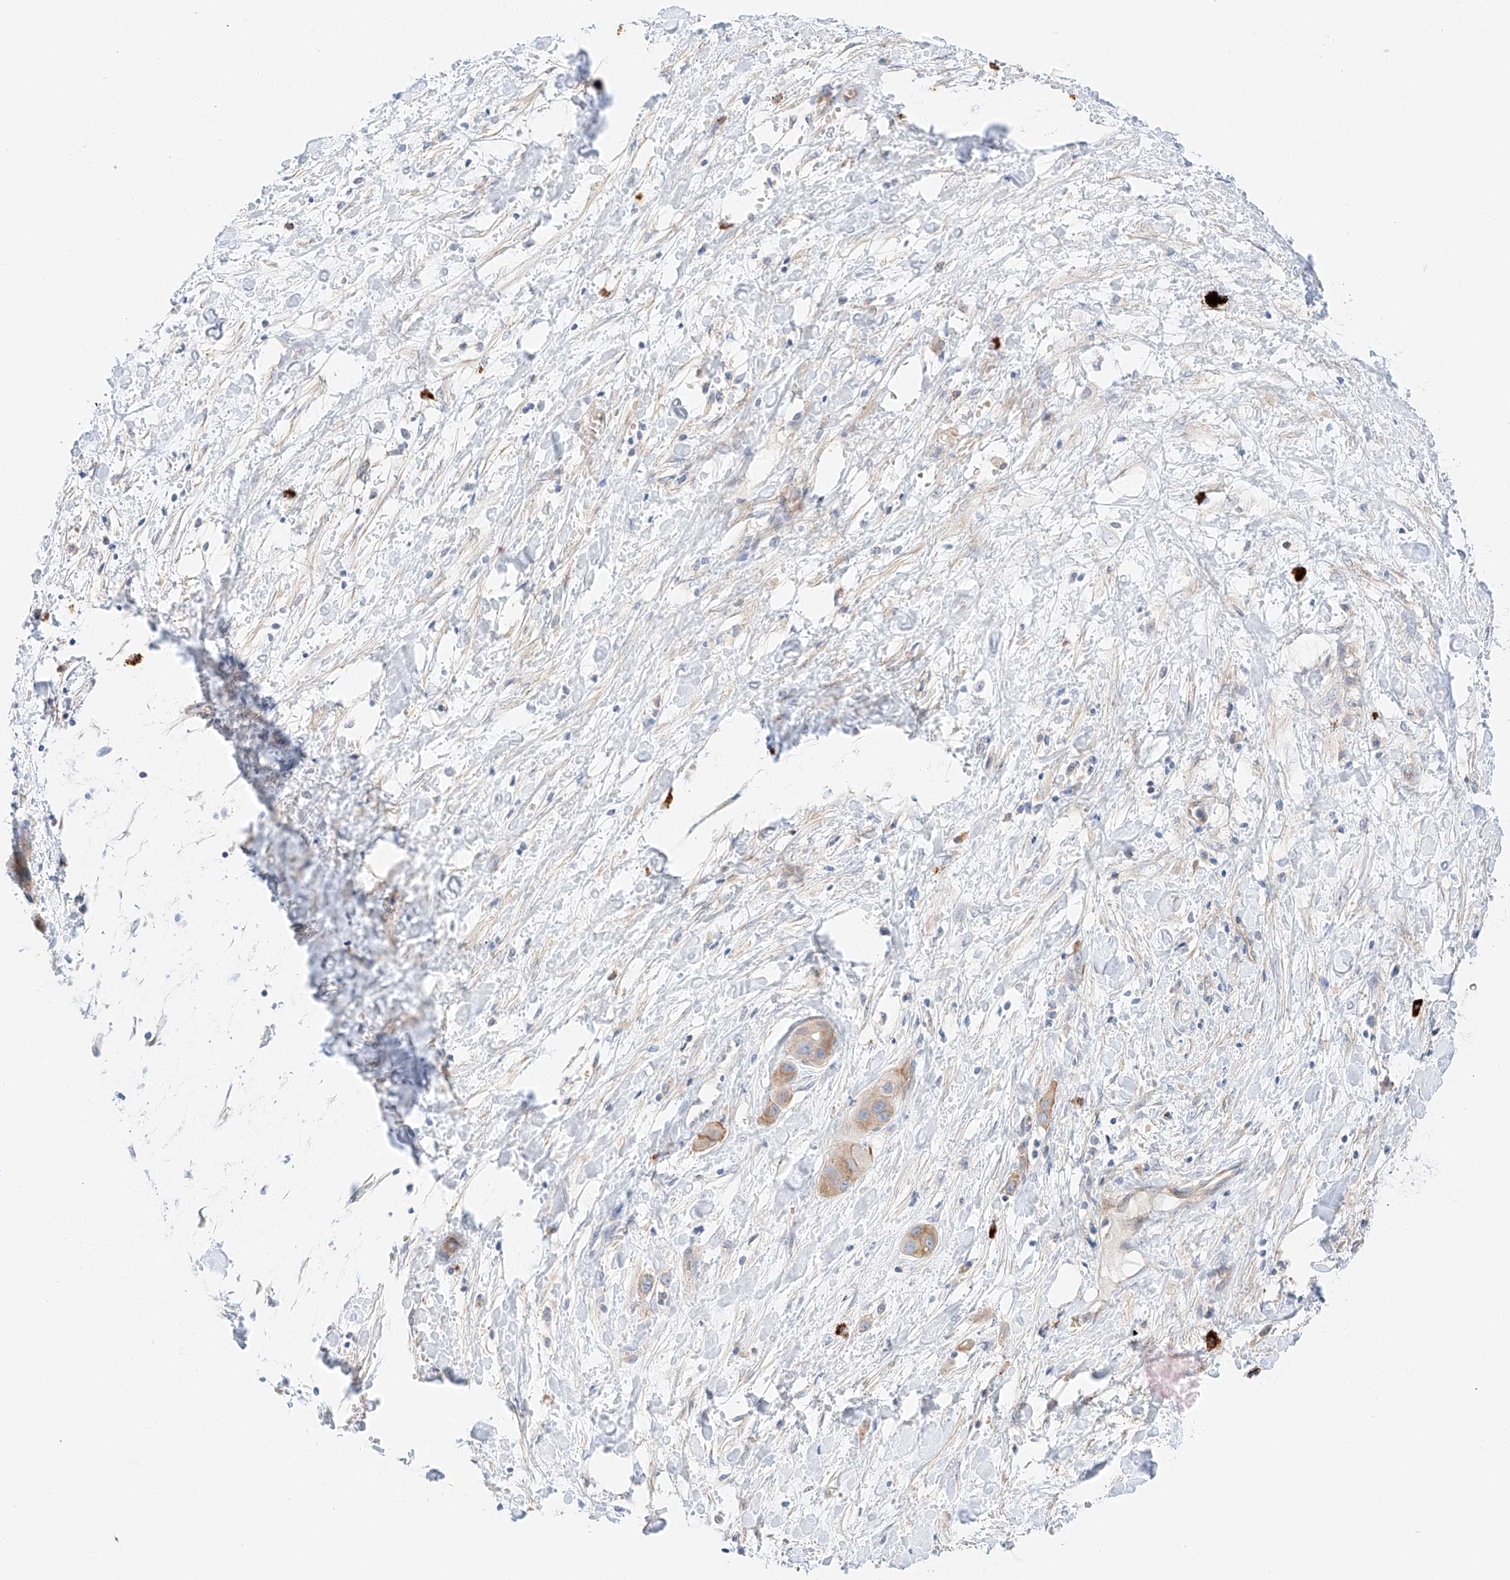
{"staining": {"intensity": "moderate", "quantity": "<25%", "location": "cytoplasmic/membranous"}, "tissue": "liver cancer", "cell_type": "Tumor cells", "image_type": "cancer", "snomed": [{"axis": "morphology", "description": "Cholangiocarcinoma"}, {"axis": "topography", "description": "Liver"}], "caption": "Brown immunohistochemical staining in cholangiocarcinoma (liver) shows moderate cytoplasmic/membranous expression in about <25% of tumor cells. (Brightfield microscopy of DAB IHC at high magnification).", "gene": "MINDY4", "patient": {"sex": "female", "age": 52}}